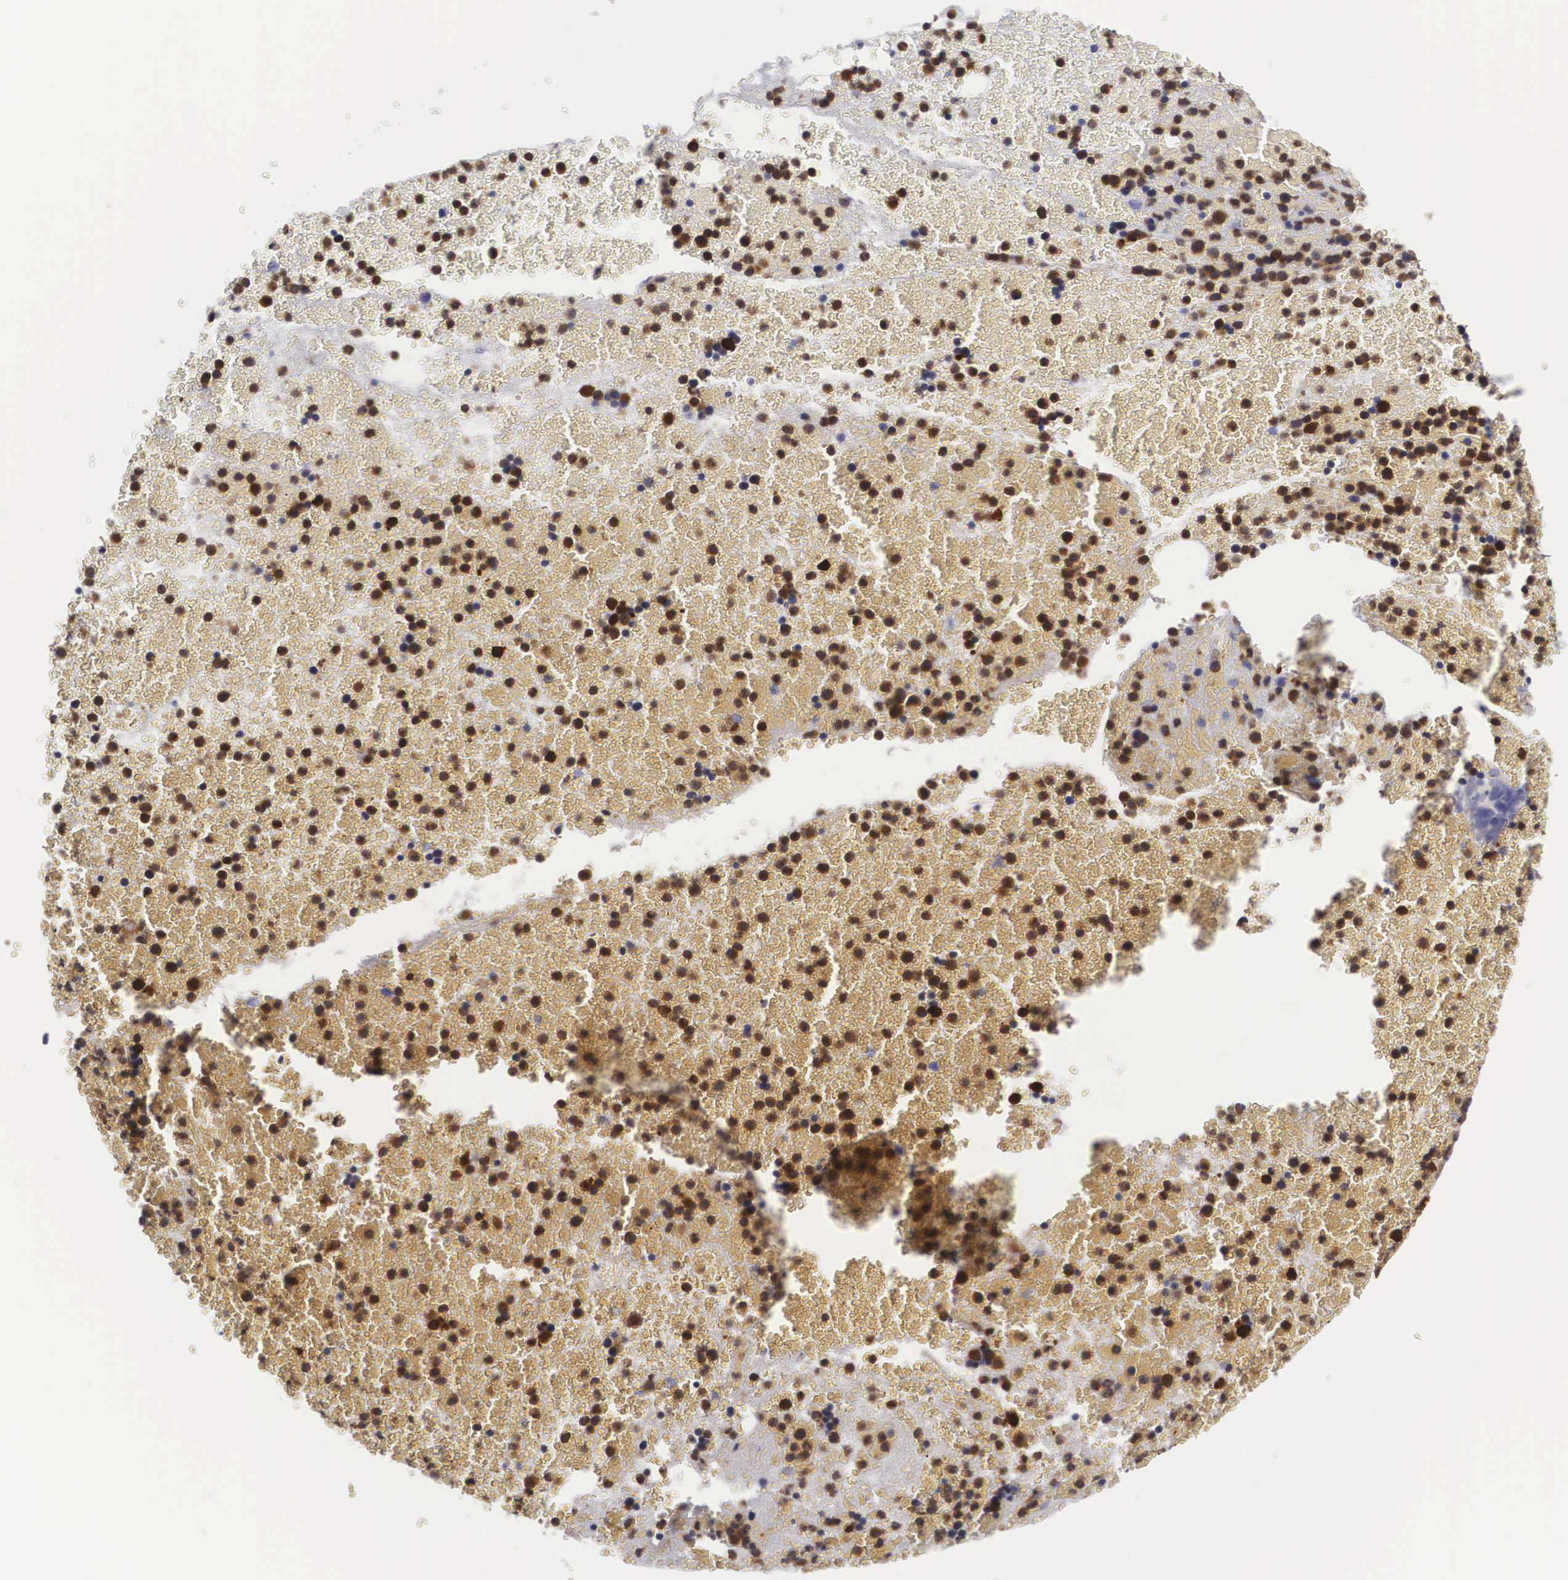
{"staining": {"intensity": "strong", "quantity": ">75%", "location": "cytoplasmic/membranous,nuclear"}, "tissue": "bone marrow", "cell_type": "Hematopoietic cells", "image_type": "normal", "snomed": [{"axis": "morphology", "description": "Normal tissue, NOS"}, {"axis": "topography", "description": "Bone marrow"}], "caption": "A brown stain shows strong cytoplasmic/membranous,nuclear positivity of a protein in hematopoietic cells of benign bone marrow. (brown staining indicates protein expression, while blue staining denotes nuclei).", "gene": "ADSL", "patient": {"sex": "female", "age": 53}}